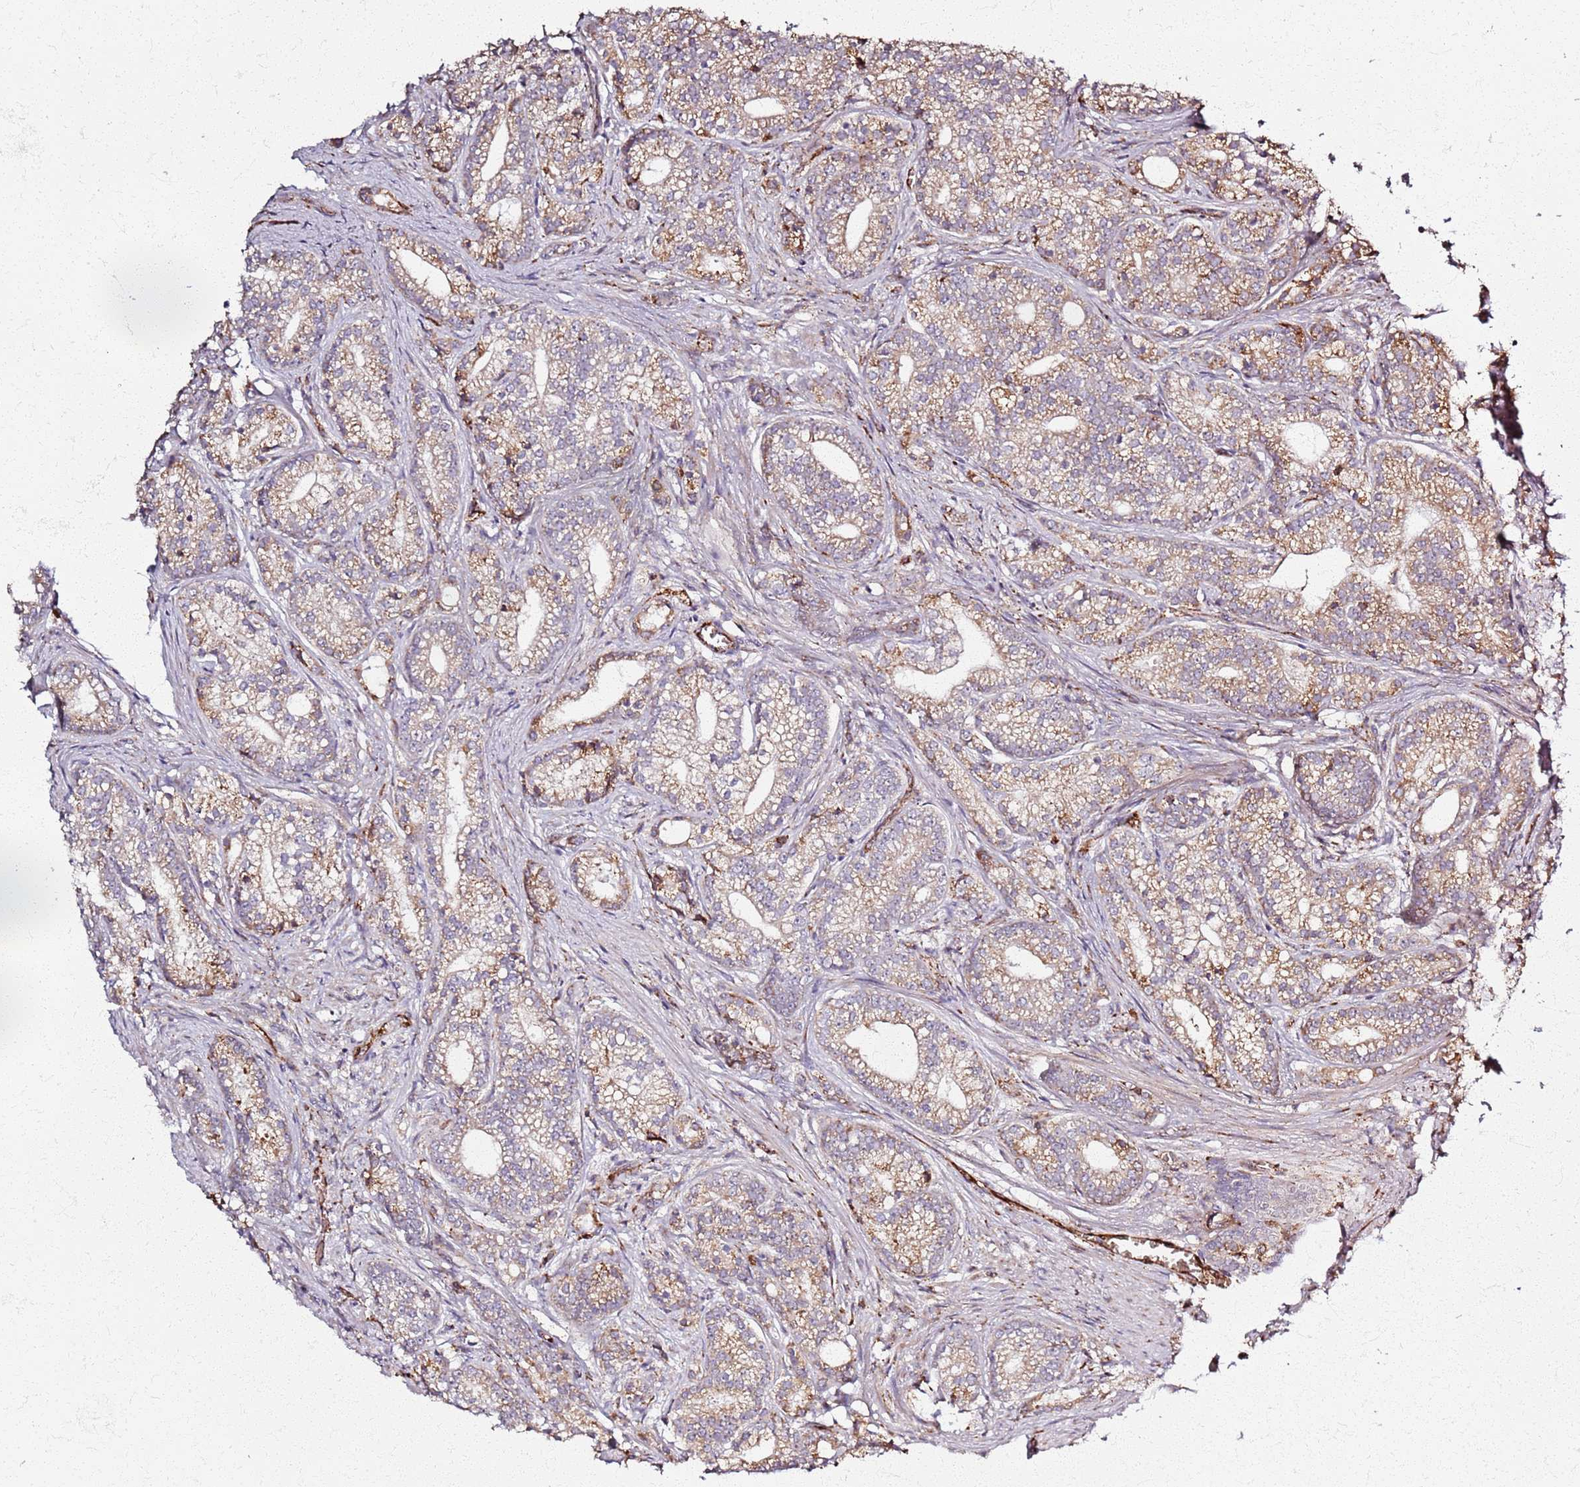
{"staining": {"intensity": "moderate", "quantity": ">75%", "location": "cytoplasmic/membranous"}, "tissue": "prostate cancer", "cell_type": "Tumor cells", "image_type": "cancer", "snomed": [{"axis": "morphology", "description": "Adenocarcinoma, Low grade"}, {"axis": "topography", "description": "Prostate"}], "caption": "Protein expression analysis of low-grade adenocarcinoma (prostate) reveals moderate cytoplasmic/membranous expression in about >75% of tumor cells. Immunohistochemistry stains the protein of interest in brown and the nuclei are stained blue.", "gene": "KRI1", "patient": {"sex": "male", "age": 71}}